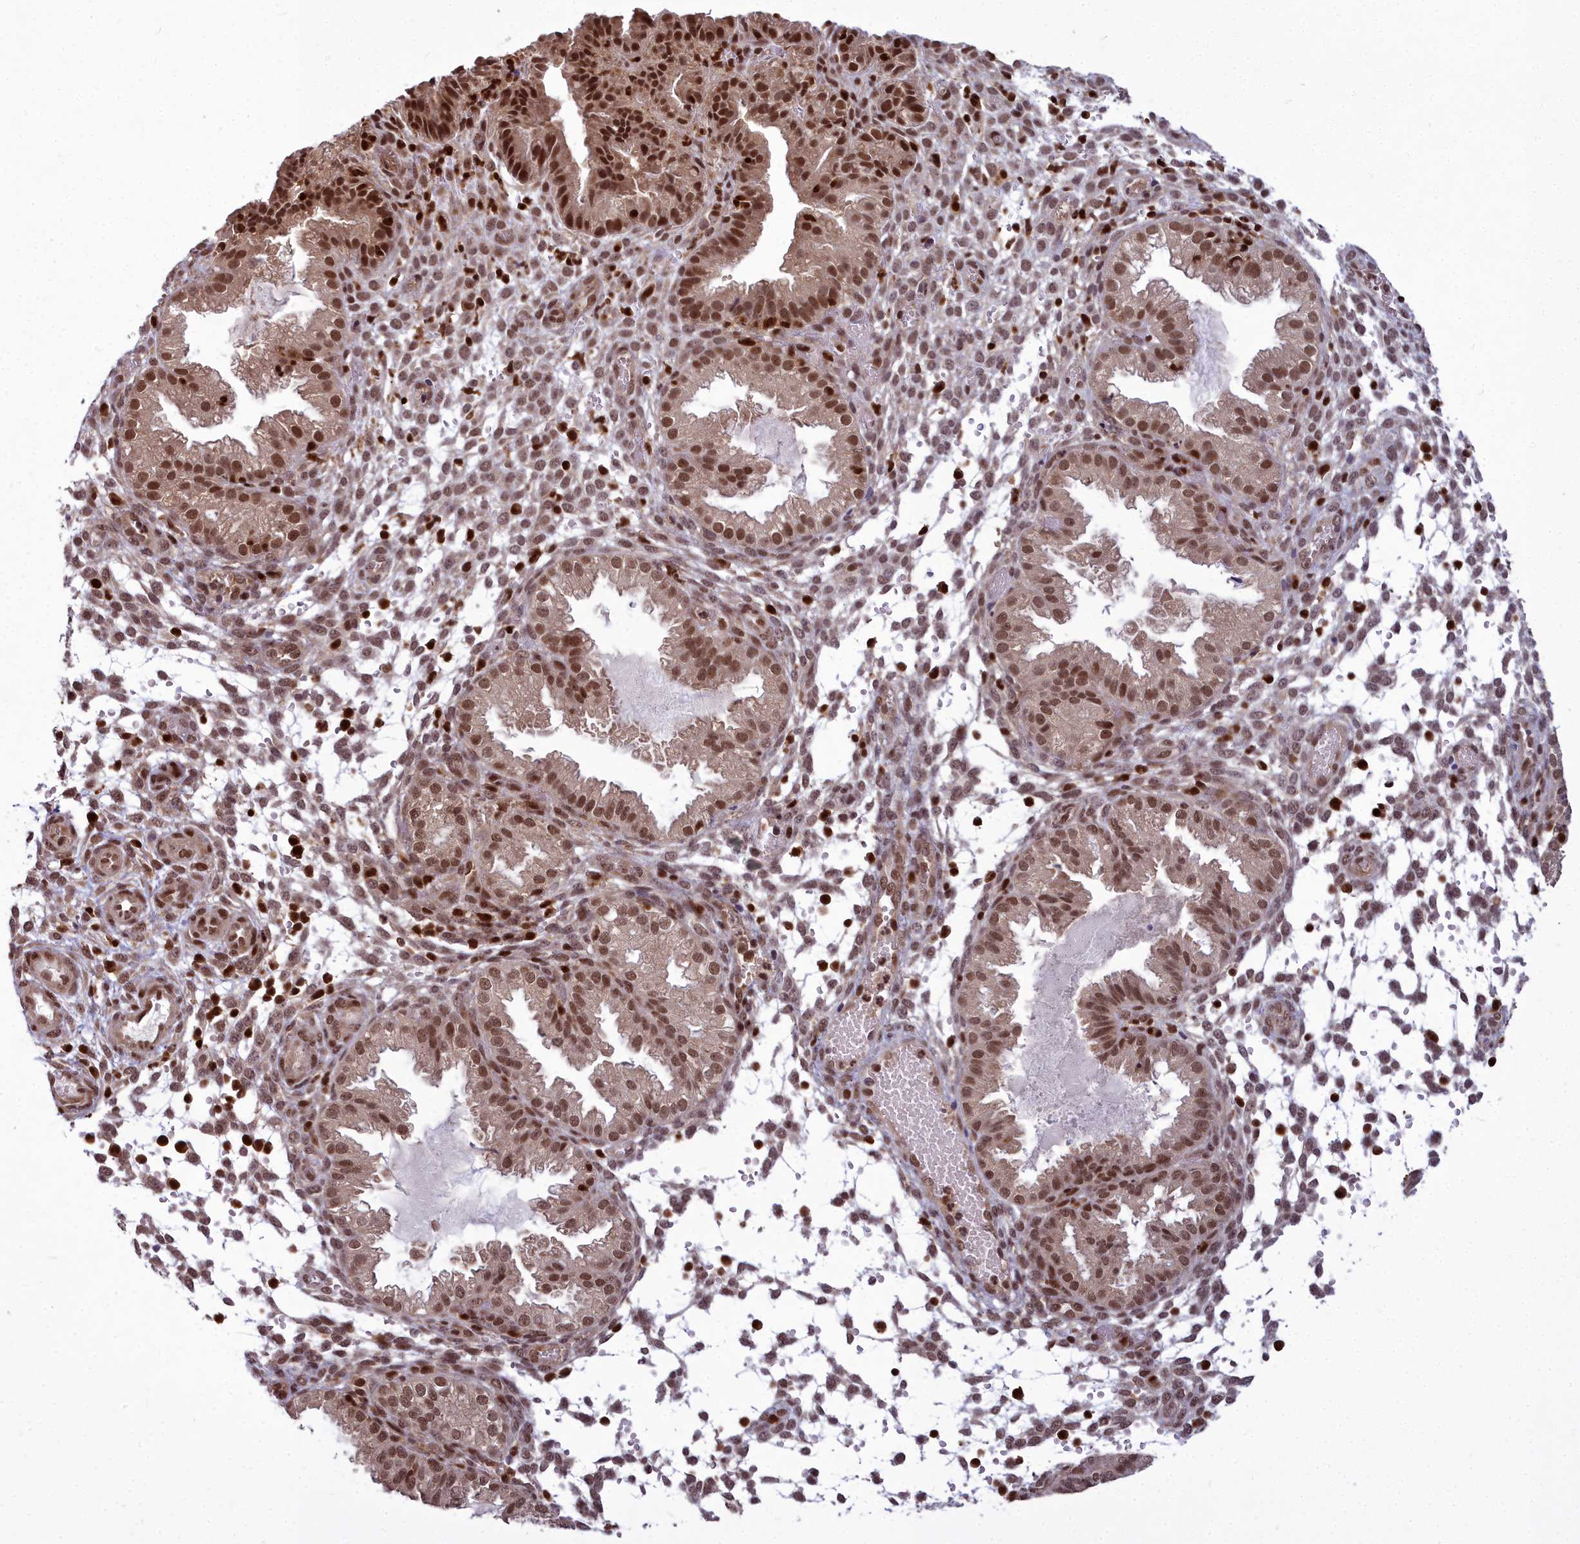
{"staining": {"intensity": "moderate", "quantity": "25%-75%", "location": "nuclear"}, "tissue": "endometrium", "cell_type": "Cells in endometrial stroma", "image_type": "normal", "snomed": [{"axis": "morphology", "description": "Normal tissue, NOS"}, {"axis": "topography", "description": "Endometrium"}], "caption": "This image reveals immunohistochemistry staining of normal human endometrium, with medium moderate nuclear expression in approximately 25%-75% of cells in endometrial stroma.", "gene": "GMEB1", "patient": {"sex": "female", "age": 33}}